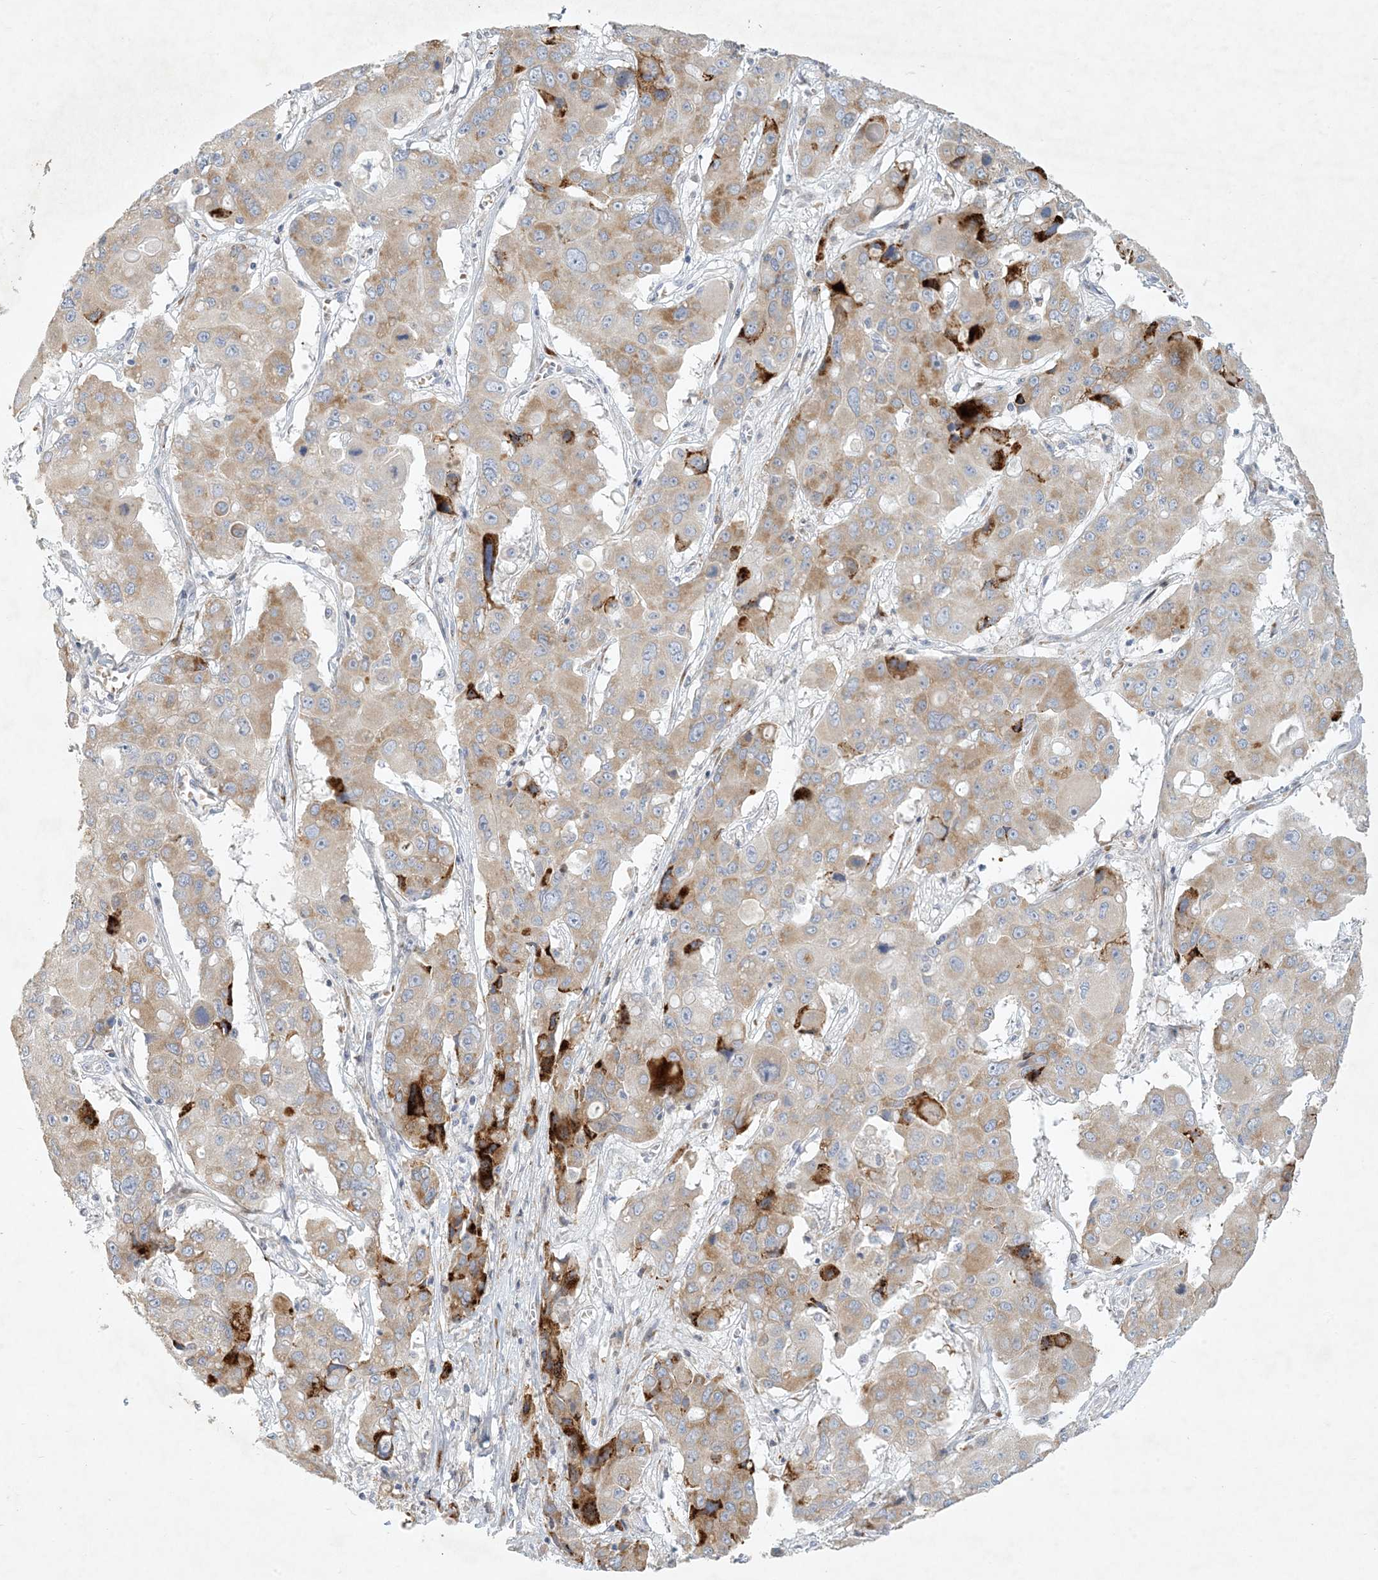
{"staining": {"intensity": "moderate", "quantity": "<25%", "location": "cytoplasmic/membranous"}, "tissue": "liver cancer", "cell_type": "Tumor cells", "image_type": "cancer", "snomed": [{"axis": "morphology", "description": "Cholangiocarcinoma"}, {"axis": "topography", "description": "Liver"}], "caption": "Protein analysis of cholangiocarcinoma (liver) tissue shows moderate cytoplasmic/membranous expression in about <25% of tumor cells. The staining was performed using DAB (3,3'-diaminobenzidine), with brown indicating positive protein expression. Nuclei are stained blue with hematoxylin.", "gene": "ZNF385D", "patient": {"sex": "male", "age": 67}}